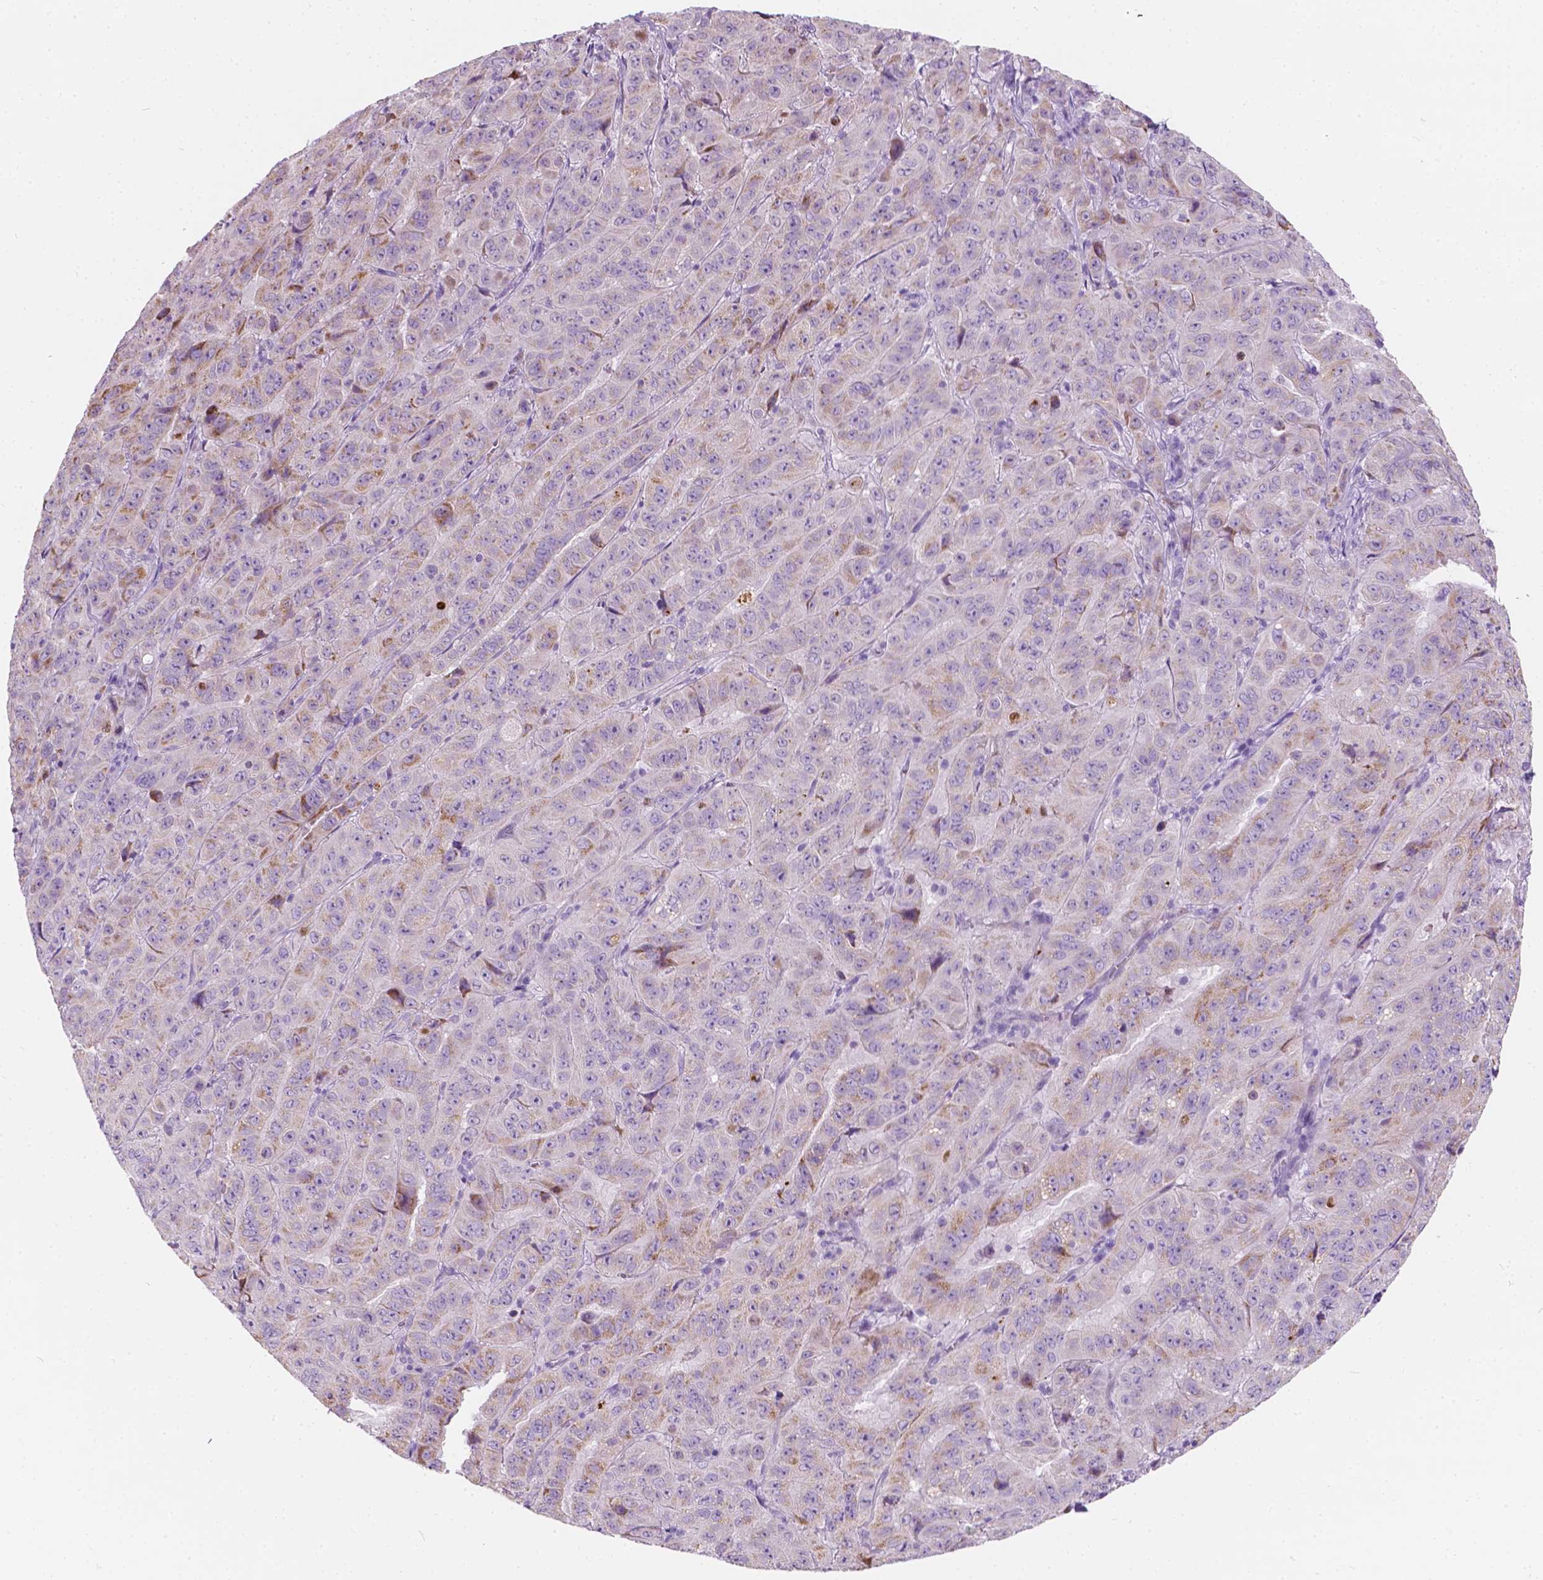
{"staining": {"intensity": "weak", "quantity": "25%-75%", "location": "cytoplasmic/membranous"}, "tissue": "pancreatic cancer", "cell_type": "Tumor cells", "image_type": "cancer", "snomed": [{"axis": "morphology", "description": "Adenocarcinoma, NOS"}, {"axis": "topography", "description": "Pancreas"}], "caption": "Immunohistochemistry (IHC) (DAB (3,3'-diaminobenzidine)) staining of pancreatic adenocarcinoma shows weak cytoplasmic/membranous protein expression in about 25%-75% of tumor cells.", "gene": "NOS1AP", "patient": {"sex": "male", "age": 63}}